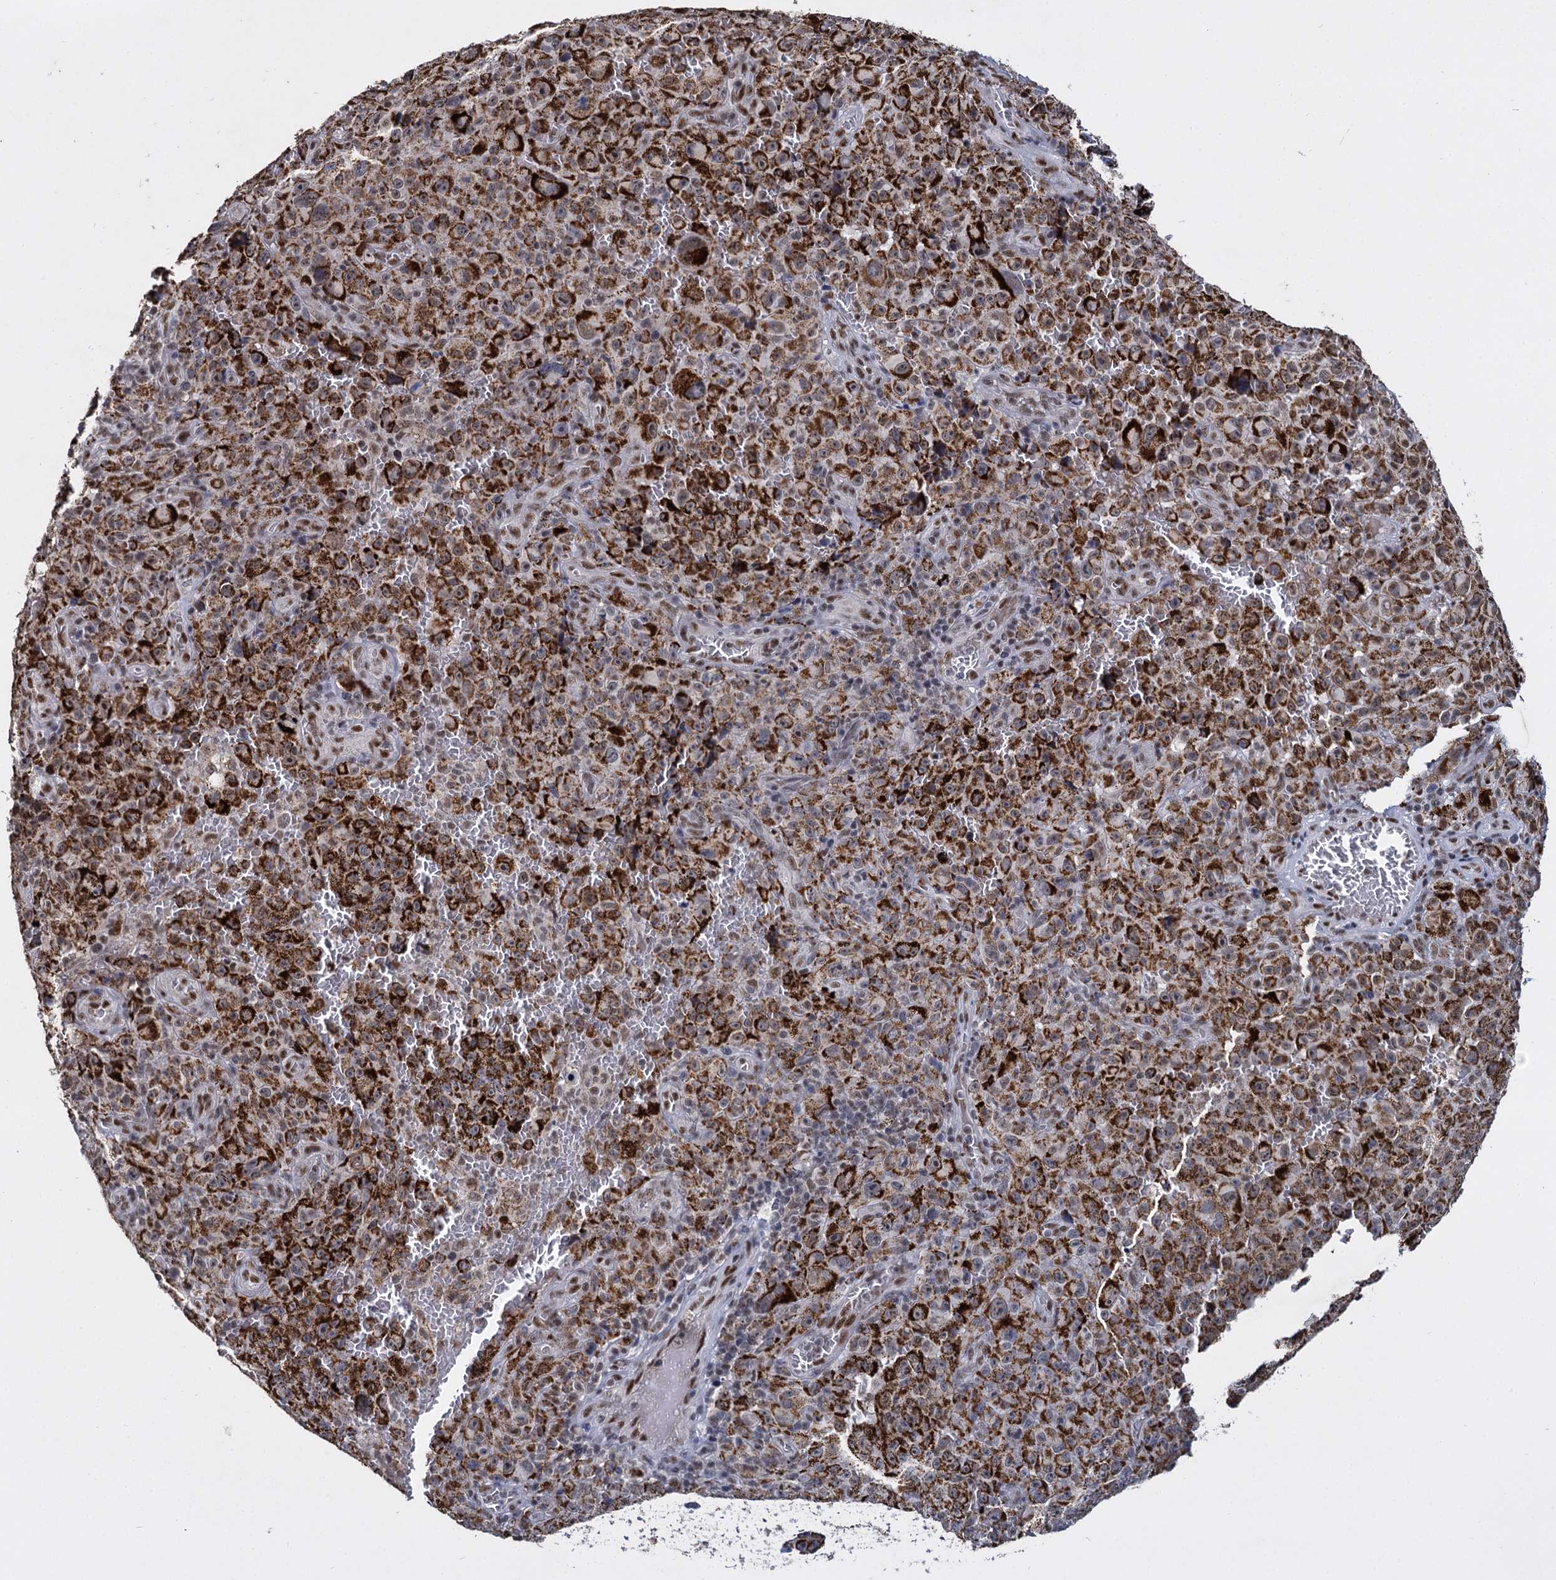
{"staining": {"intensity": "strong", "quantity": ">75%", "location": "cytoplasmic/membranous"}, "tissue": "melanoma", "cell_type": "Tumor cells", "image_type": "cancer", "snomed": [{"axis": "morphology", "description": "Malignant melanoma, NOS"}, {"axis": "topography", "description": "Skin"}], "caption": "The photomicrograph reveals immunohistochemical staining of melanoma. There is strong cytoplasmic/membranous positivity is seen in about >75% of tumor cells. The staining was performed using DAB to visualize the protein expression in brown, while the nuclei were stained in blue with hematoxylin (Magnification: 20x).", "gene": "RPUSD4", "patient": {"sex": "female", "age": 82}}